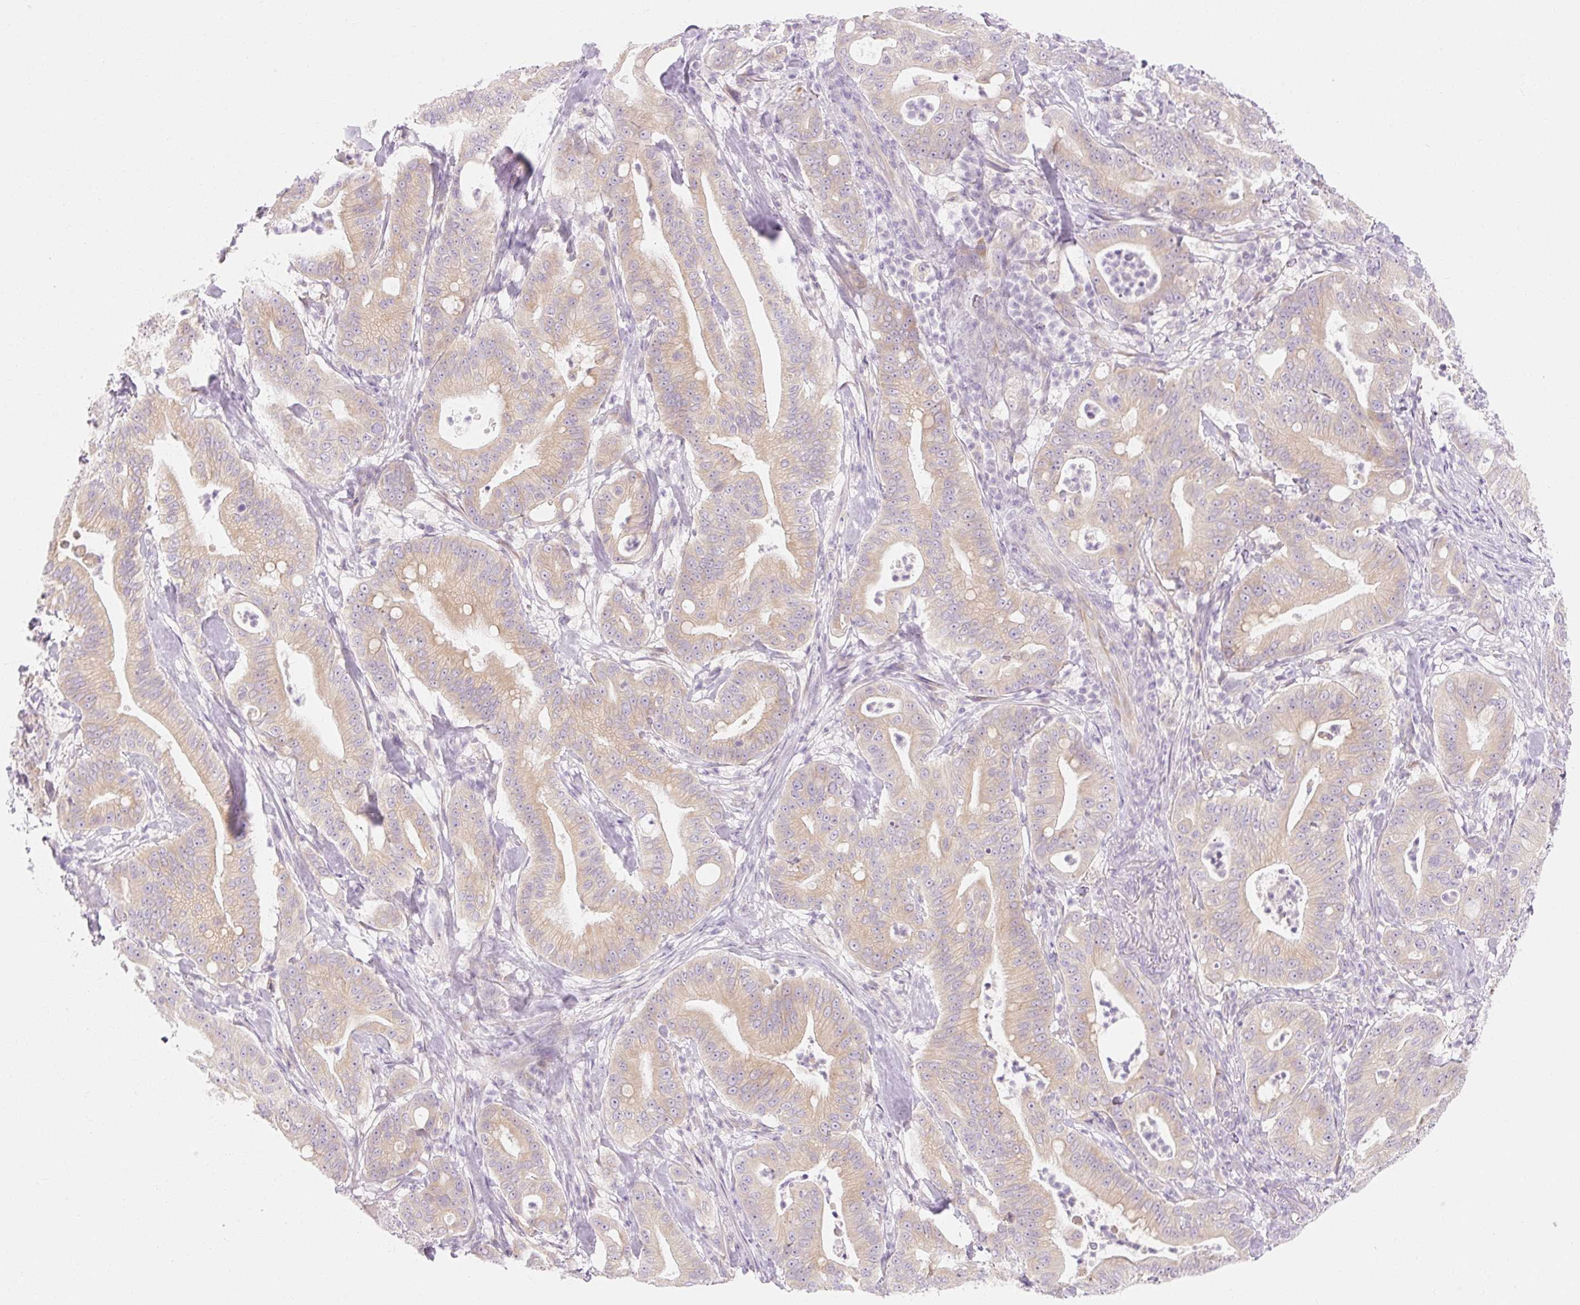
{"staining": {"intensity": "weak", "quantity": ">75%", "location": "cytoplasmic/membranous"}, "tissue": "pancreatic cancer", "cell_type": "Tumor cells", "image_type": "cancer", "snomed": [{"axis": "morphology", "description": "Adenocarcinoma, NOS"}, {"axis": "topography", "description": "Pancreas"}], "caption": "Protein expression analysis of pancreatic cancer (adenocarcinoma) exhibits weak cytoplasmic/membranous expression in approximately >75% of tumor cells.", "gene": "MYO1D", "patient": {"sex": "male", "age": 71}}